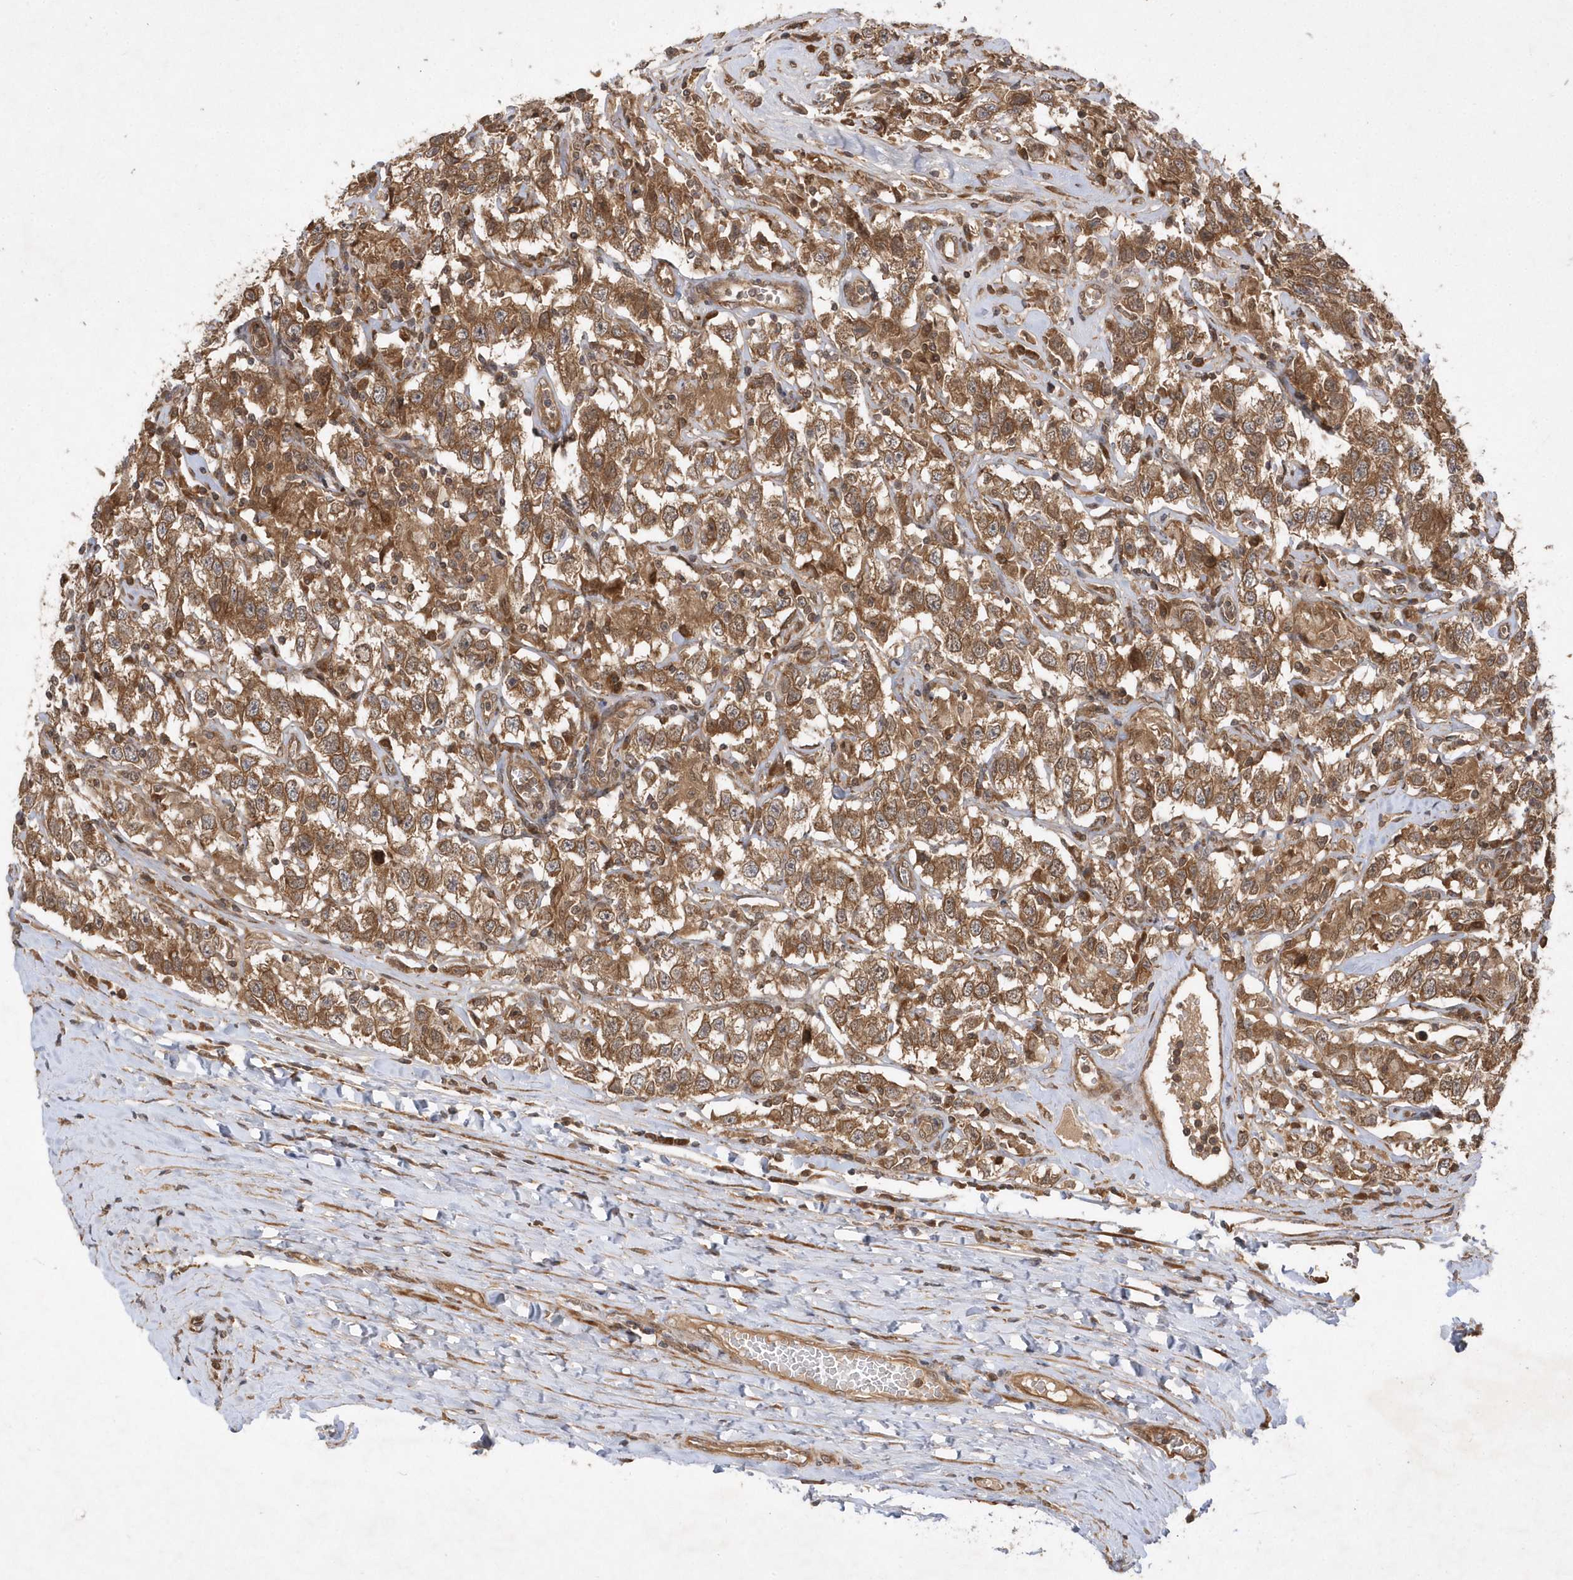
{"staining": {"intensity": "moderate", "quantity": ">75%", "location": "cytoplasmic/membranous"}, "tissue": "testis cancer", "cell_type": "Tumor cells", "image_type": "cancer", "snomed": [{"axis": "morphology", "description": "Seminoma, NOS"}, {"axis": "topography", "description": "Testis"}], "caption": "Moderate cytoplasmic/membranous protein staining is seen in about >75% of tumor cells in testis cancer (seminoma). (Brightfield microscopy of DAB IHC at high magnification).", "gene": "GFM2", "patient": {"sex": "male", "age": 41}}